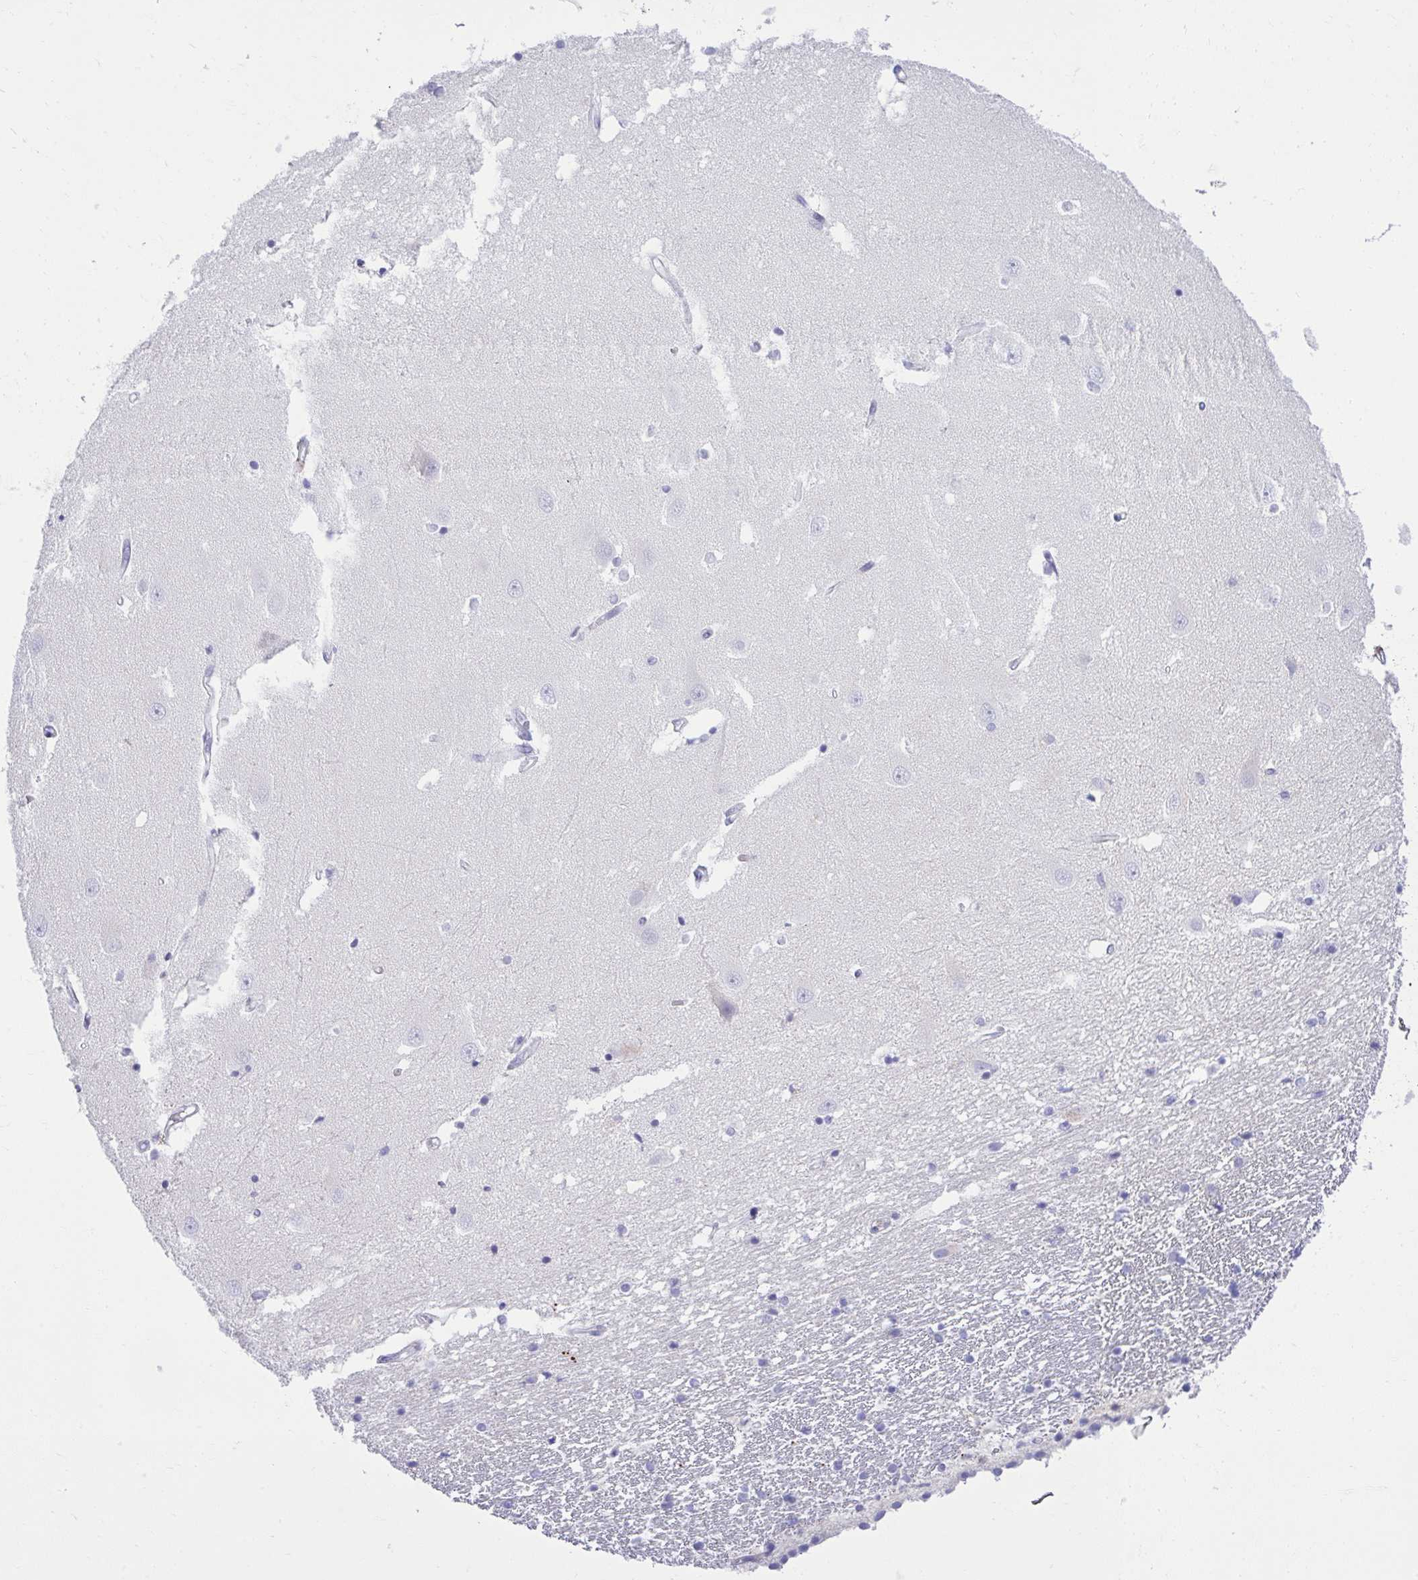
{"staining": {"intensity": "negative", "quantity": "none", "location": "none"}, "tissue": "hippocampus", "cell_type": "Glial cells", "image_type": "normal", "snomed": [{"axis": "morphology", "description": "Normal tissue, NOS"}, {"axis": "topography", "description": "Hippocampus"}], "caption": "DAB immunohistochemical staining of benign hippocampus displays no significant staining in glial cells.", "gene": "AIG1", "patient": {"sex": "male", "age": 63}}